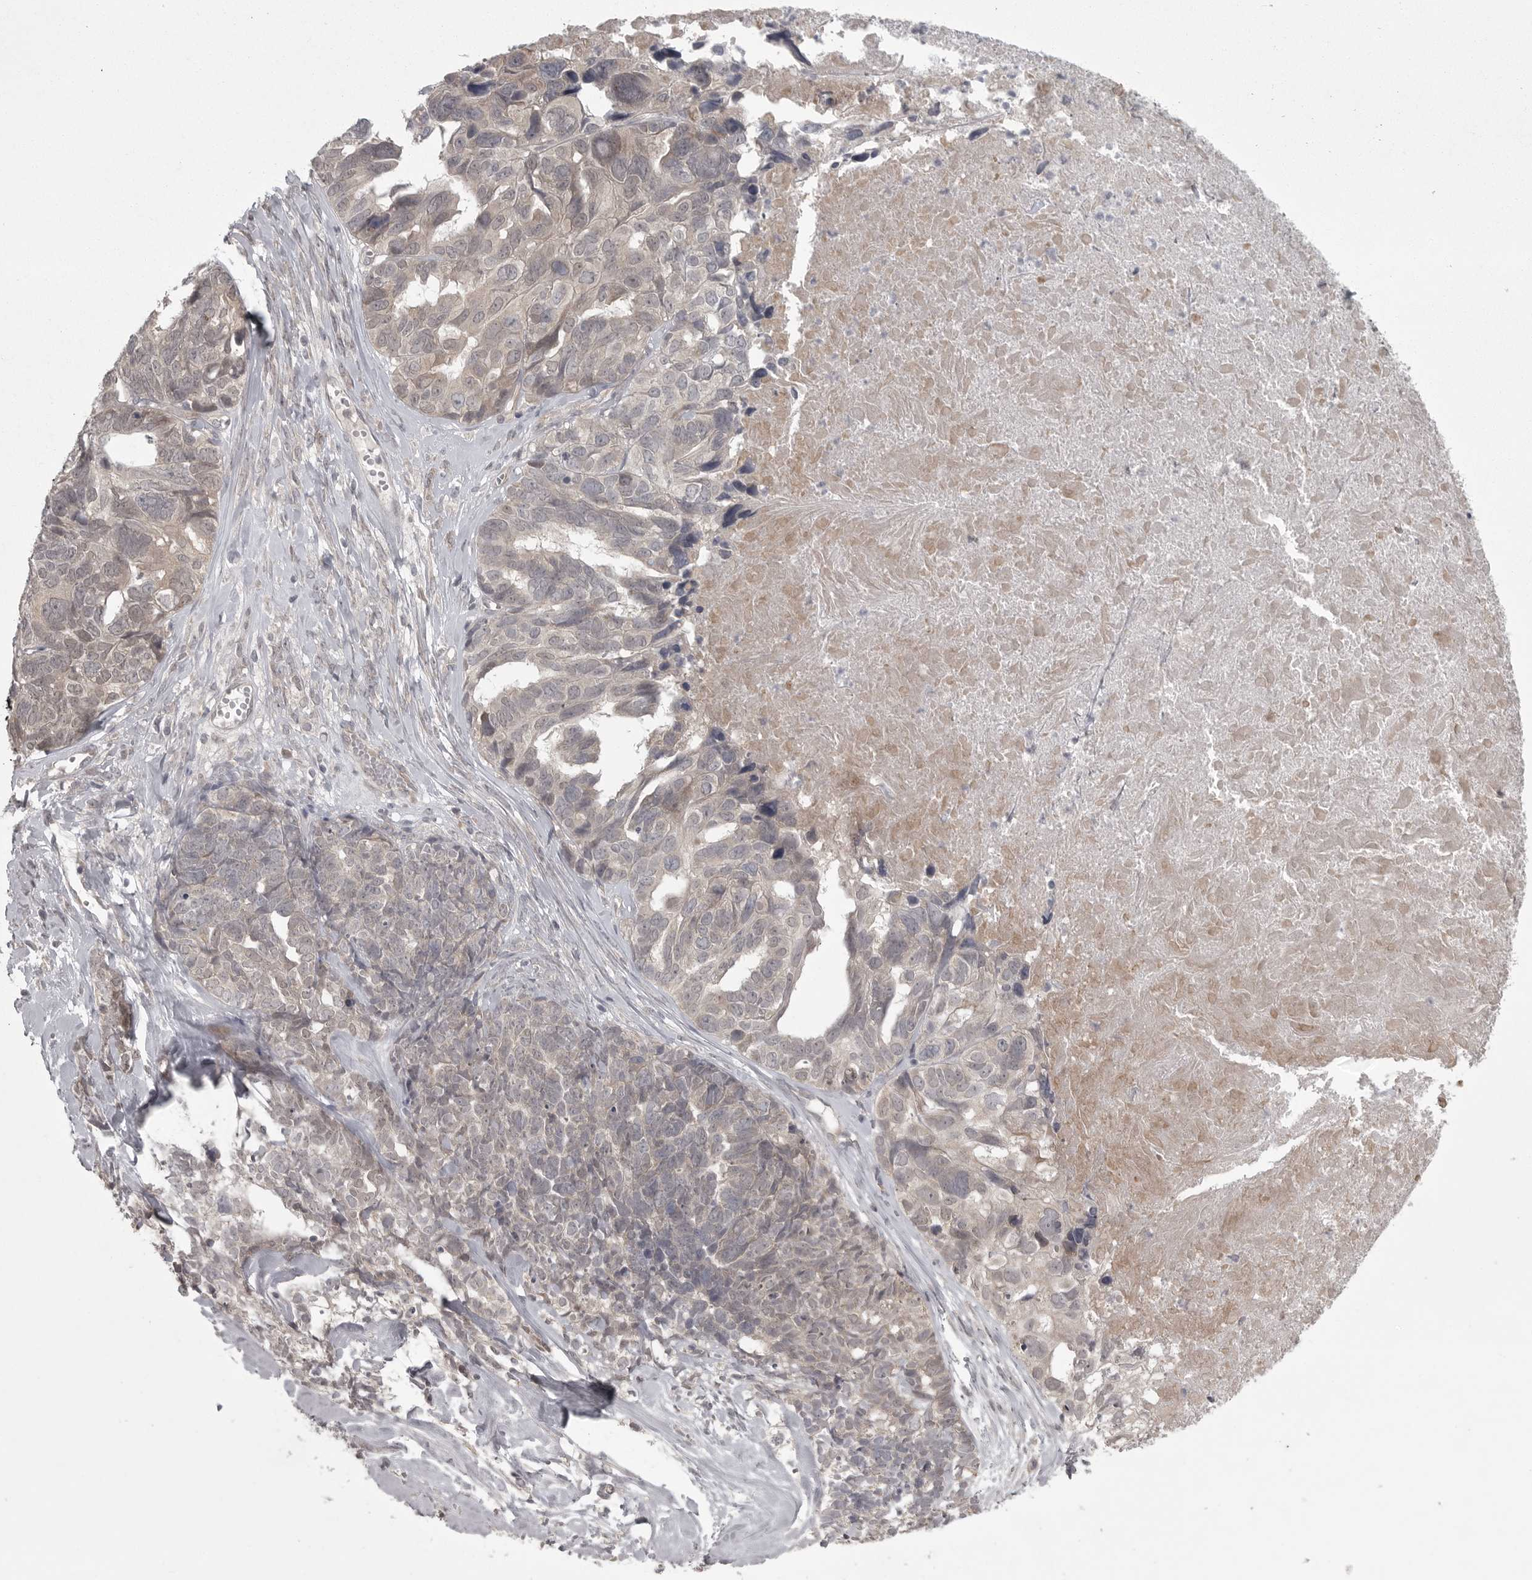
{"staining": {"intensity": "weak", "quantity": "<25%", "location": "cytoplasmic/membranous"}, "tissue": "ovarian cancer", "cell_type": "Tumor cells", "image_type": "cancer", "snomed": [{"axis": "morphology", "description": "Cystadenocarcinoma, serous, NOS"}, {"axis": "topography", "description": "Ovary"}], "caption": "IHC photomicrograph of neoplastic tissue: ovarian serous cystadenocarcinoma stained with DAB demonstrates no significant protein positivity in tumor cells.", "gene": "PHF13", "patient": {"sex": "female", "age": 79}}